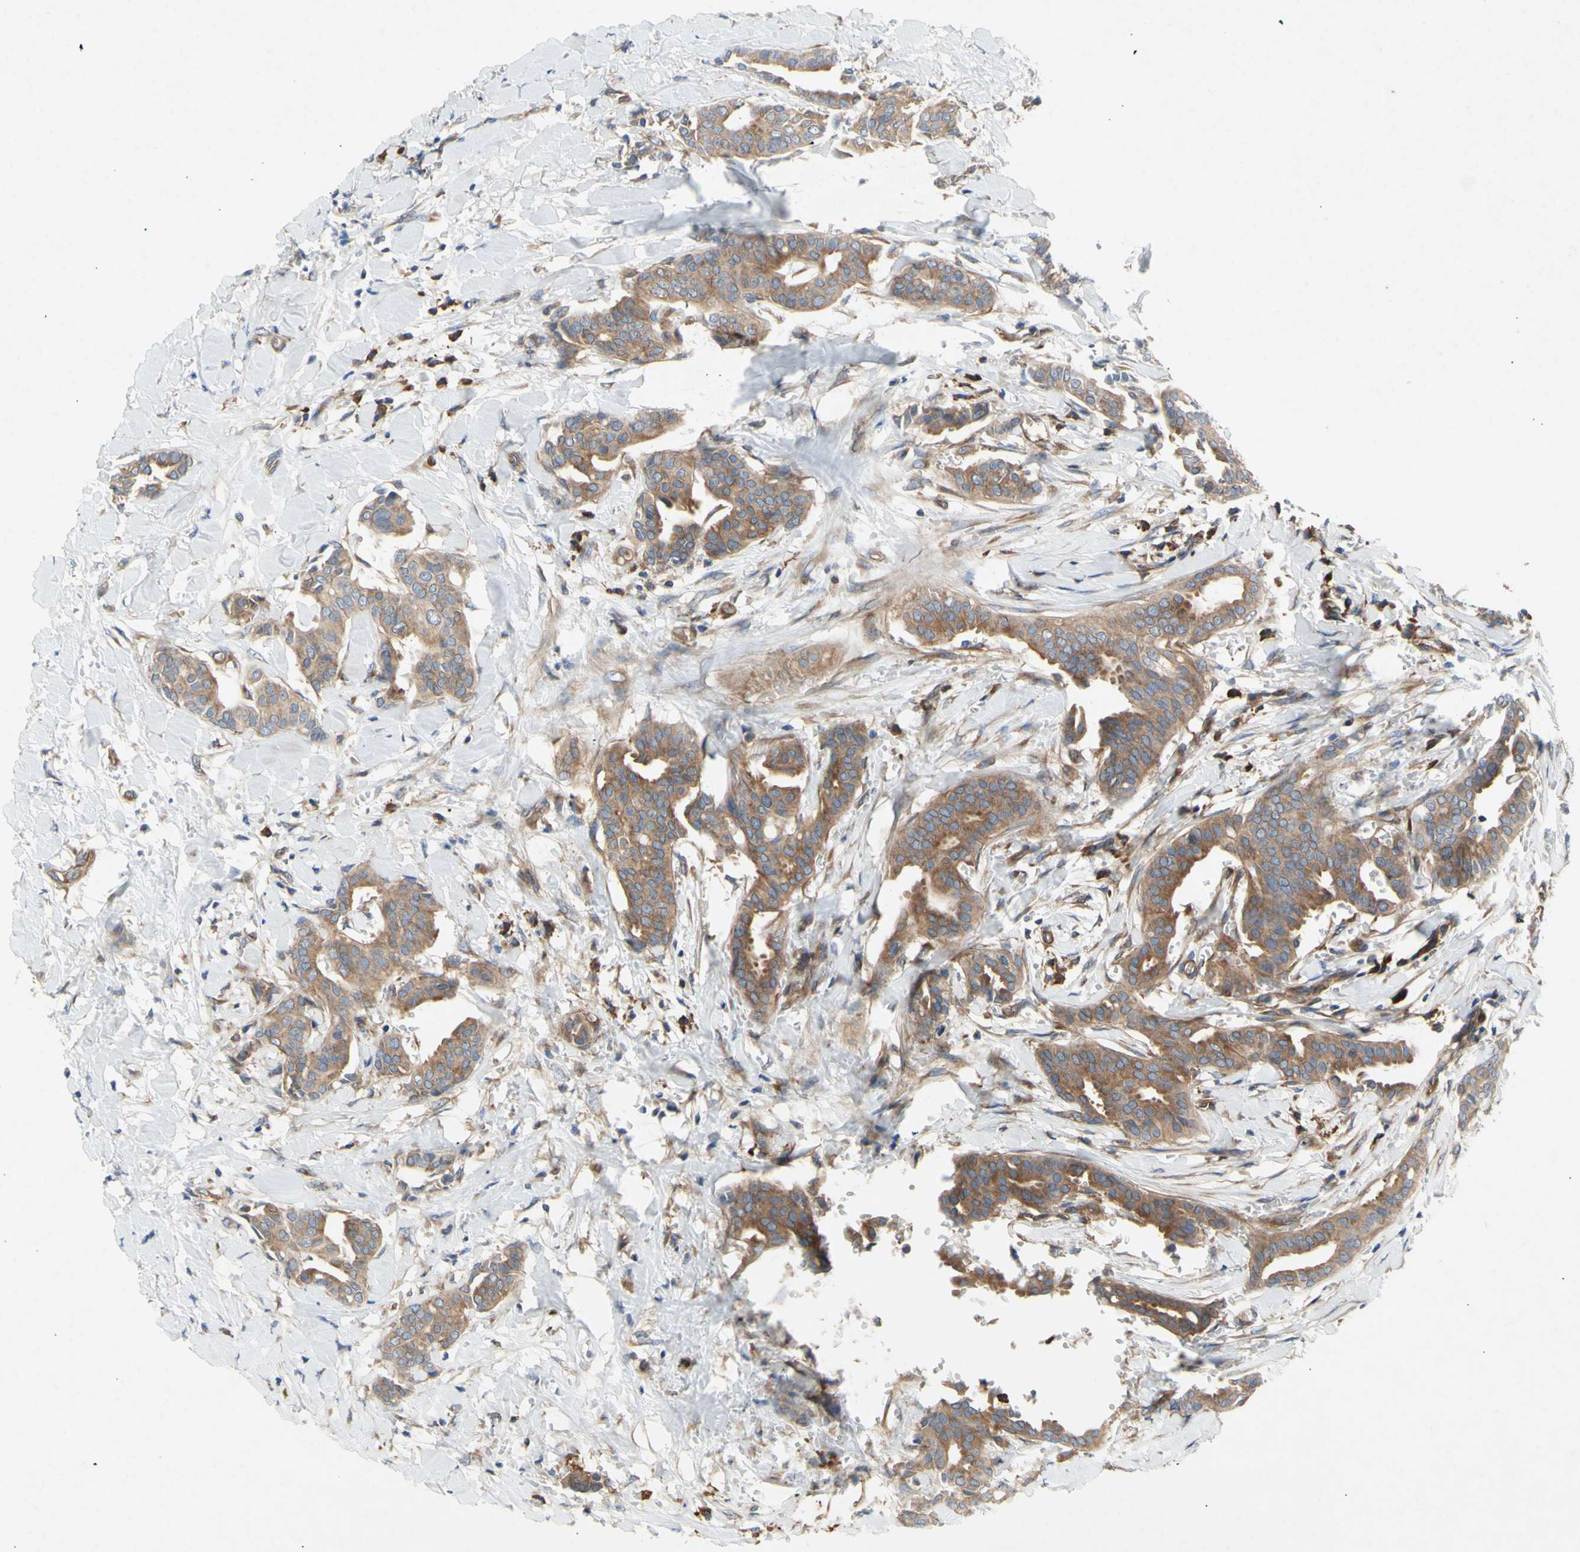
{"staining": {"intensity": "moderate", "quantity": ">75%", "location": "cytoplasmic/membranous"}, "tissue": "head and neck cancer", "cell_type": "Tumor cells", "image_type": "cancer", "snomed": [{"axis": "morphology", "description": "Adenocarcinoma, NOS"}, {"axis": "topography", "description": "Salivary gland"}, {"axis": "topography", "description": "Head-Neck"}], "caption": "Moderate cytoplasmic/membranous expression for a protein is identified in about >75% of tumor cells of head and neck cancer using IHC.", "gene": "KLC1", "patient": {"sex": "female", "age": 59}}